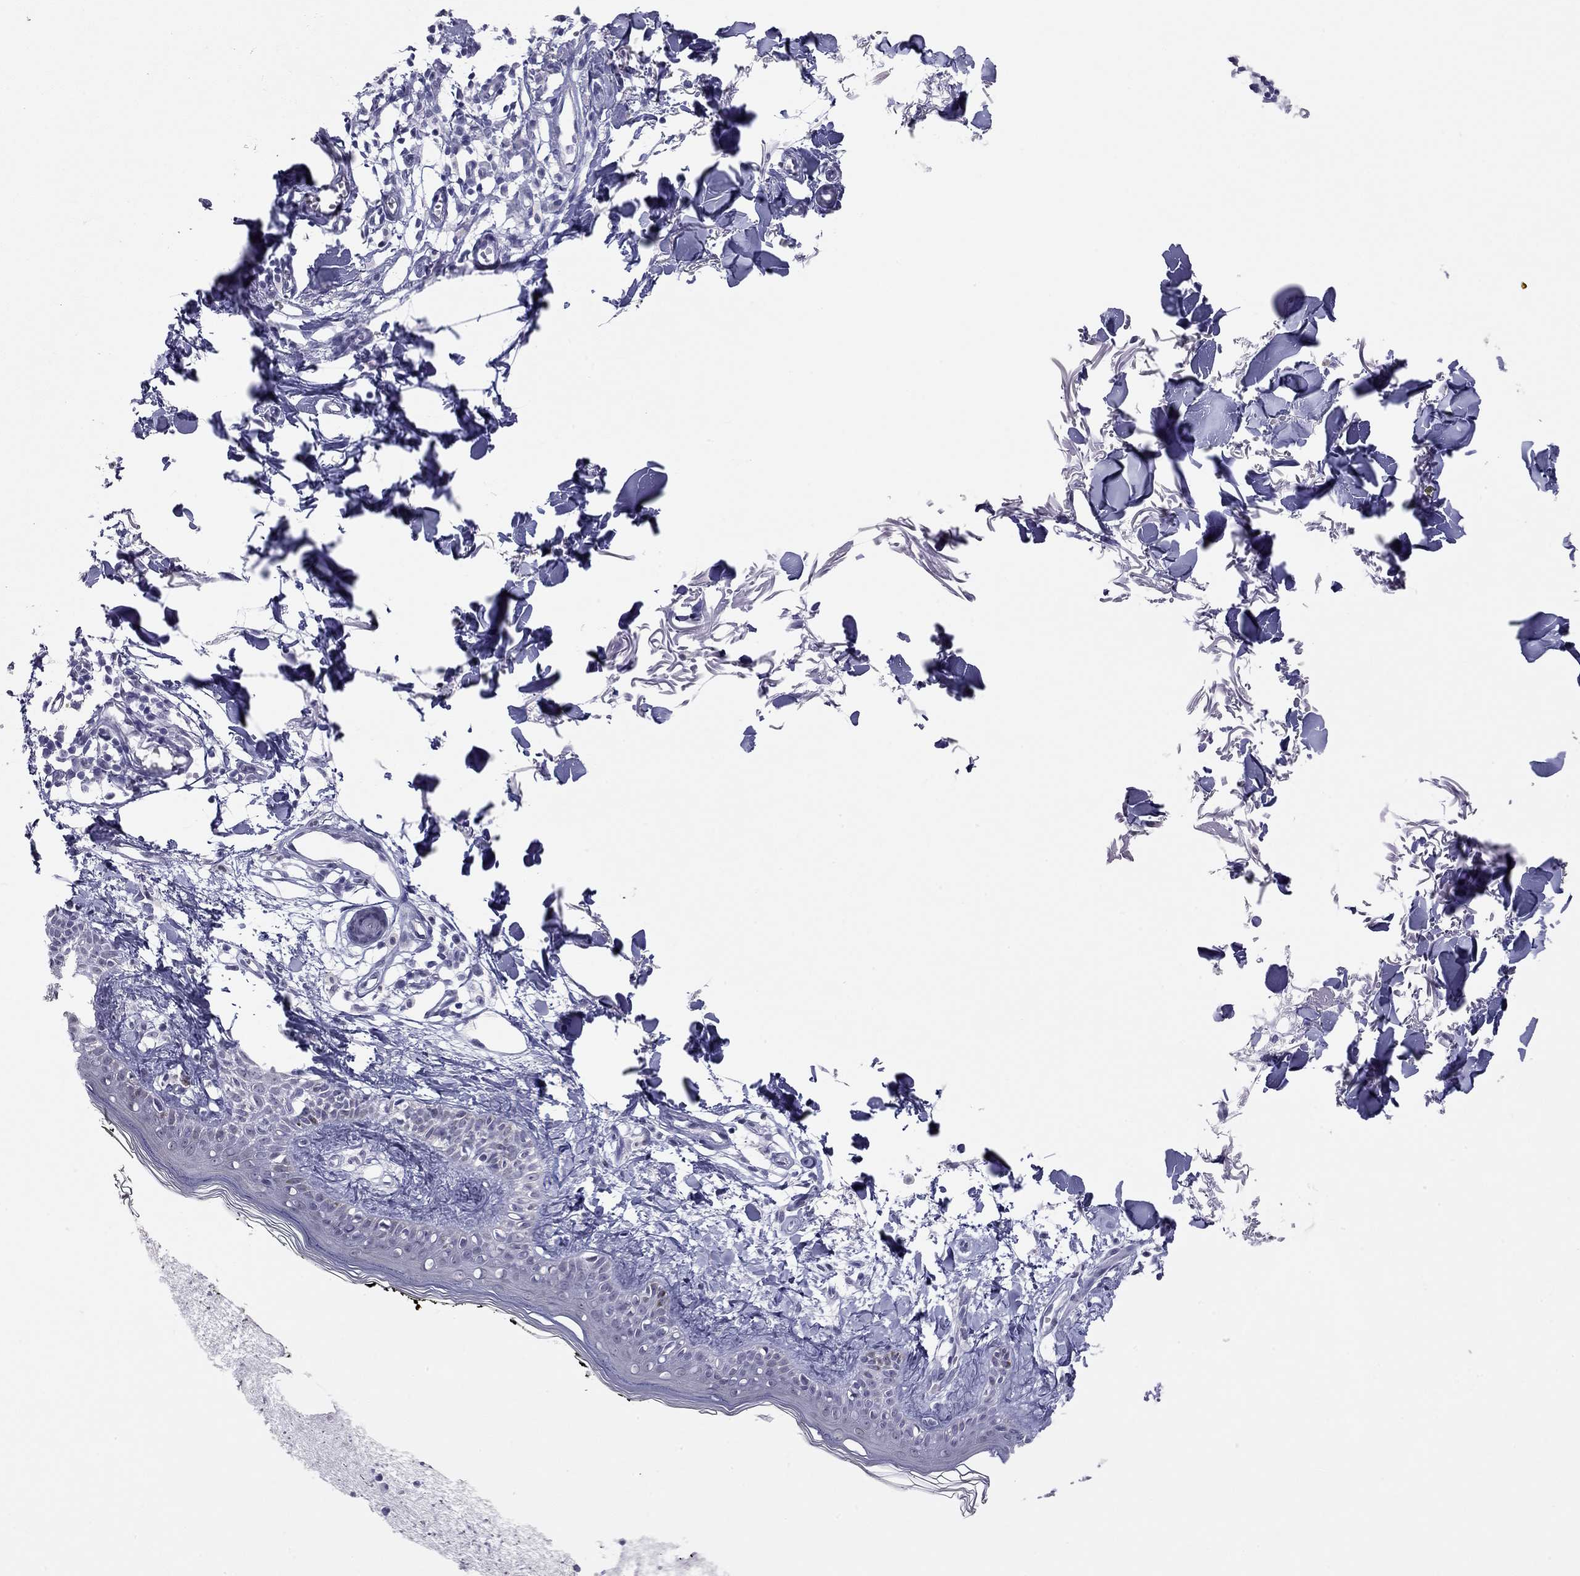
{"staining": {"intensity": "negative", "quantity": "none", "location": "none"}, "tissue": "skin", "cell_type": "Fibroblasts", "image_type": "normal", "snomed": [{"axis": "morphology", "description": "Normal tissue, NOS"}, {"axis": "topography", "description": "Skin"}], "caption": "Skin stained for a protein using IHC displays no expression fibroblasts.", "gene": "DOT1L", "patient": {"sex": "male", "age": 76}}